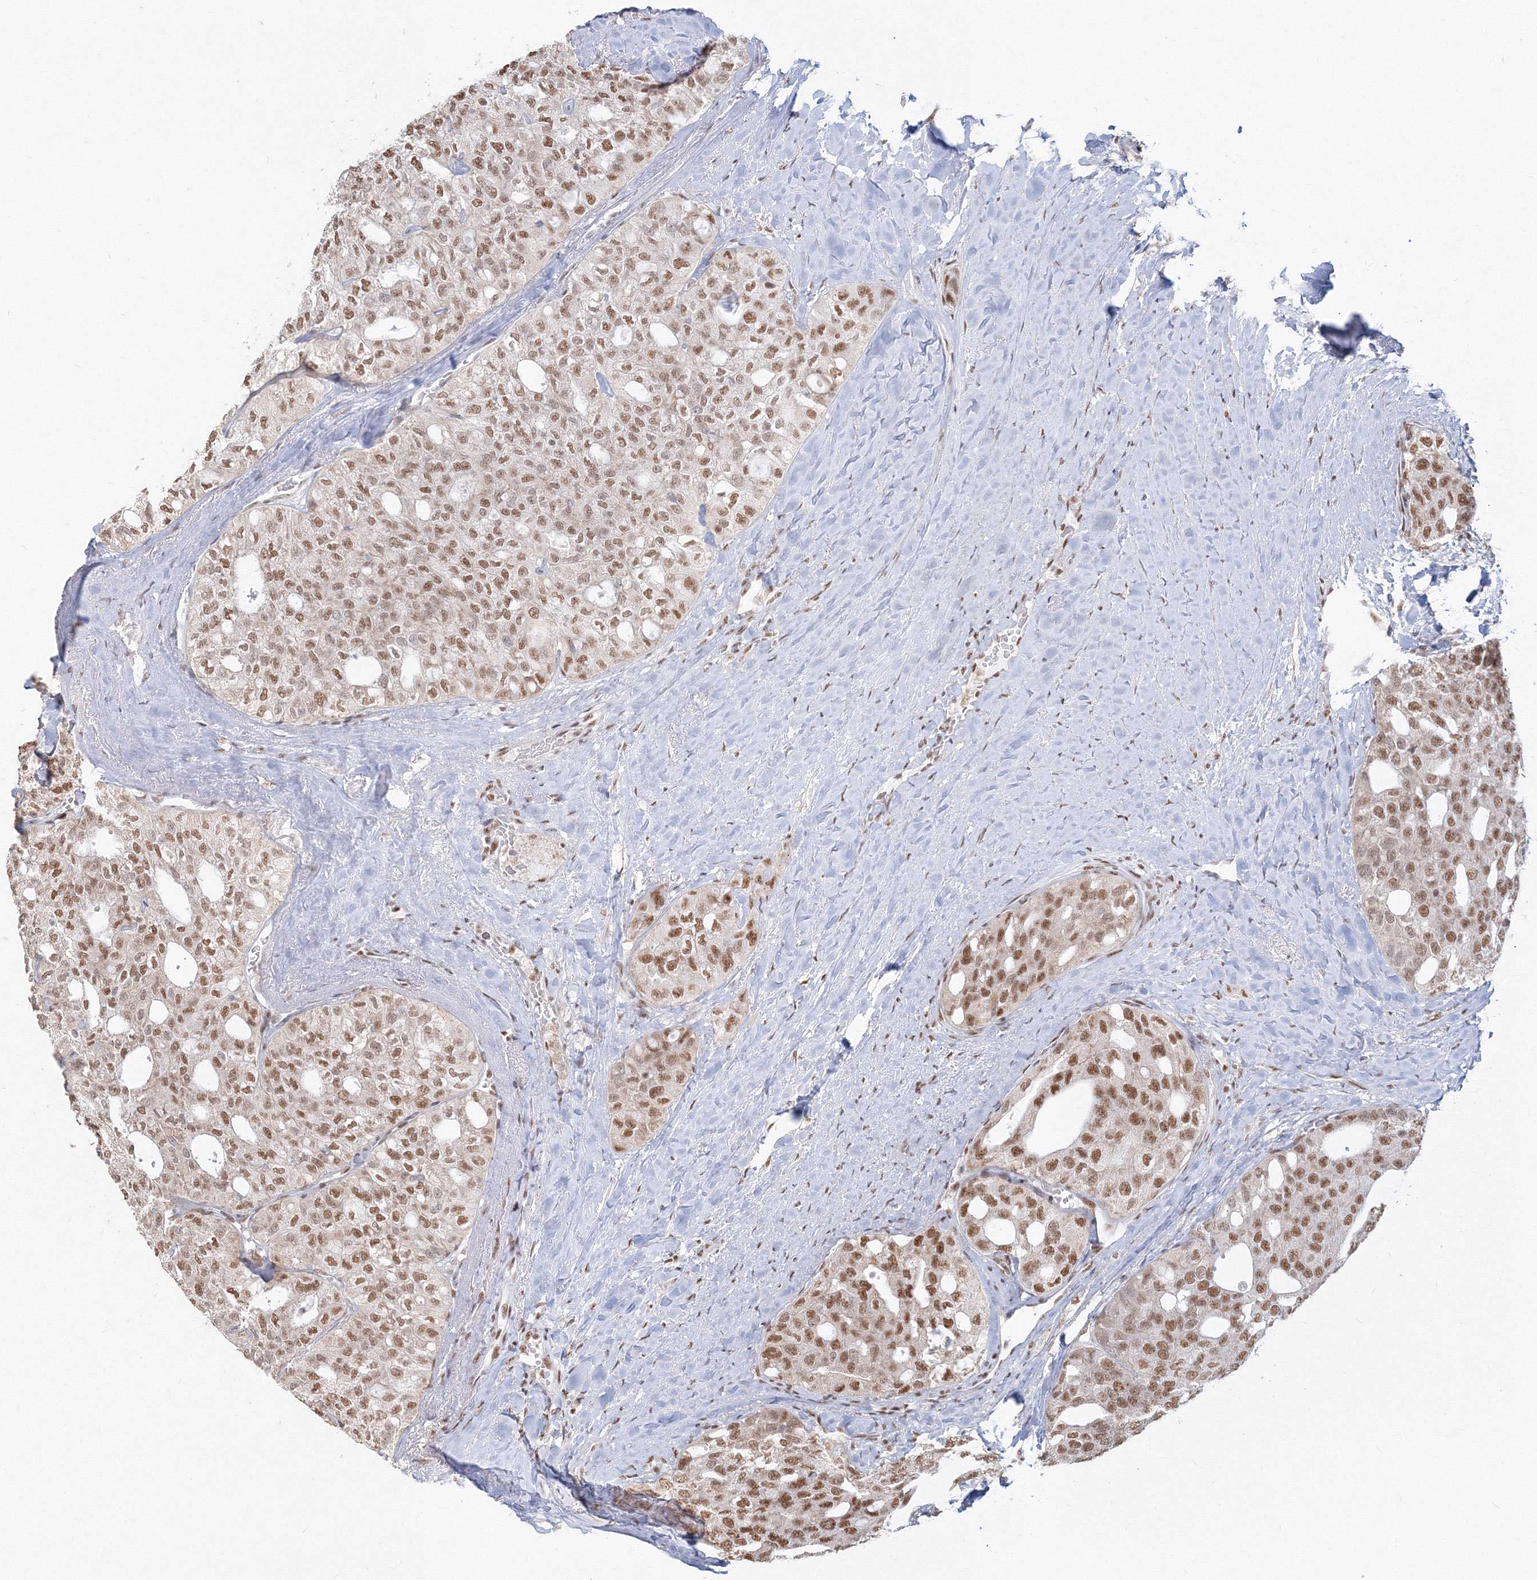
{"staining": {"intensity": "moderate", "quantity": ">75%", "location": "nuclear"}, "tissue": "thyroid cancer", "cell_type": "Tumor cells", "image_type": "cancer", "snomed": [{"axis": "morphology", "description": "Follicular adenoma carcinoma, NOS"}, {"axis": "topography", "description": "Thyroid gland"}], "caption": "Protein expression analysis of human thyroid cancer reveals moderate nuclear staining in approximately >75% of tumor cells. (brown staining indicates protein expression, while blue staining denotes nuclei).", "gene": "PPP4R2", "patient": {"sex": "male", "age": 75}}